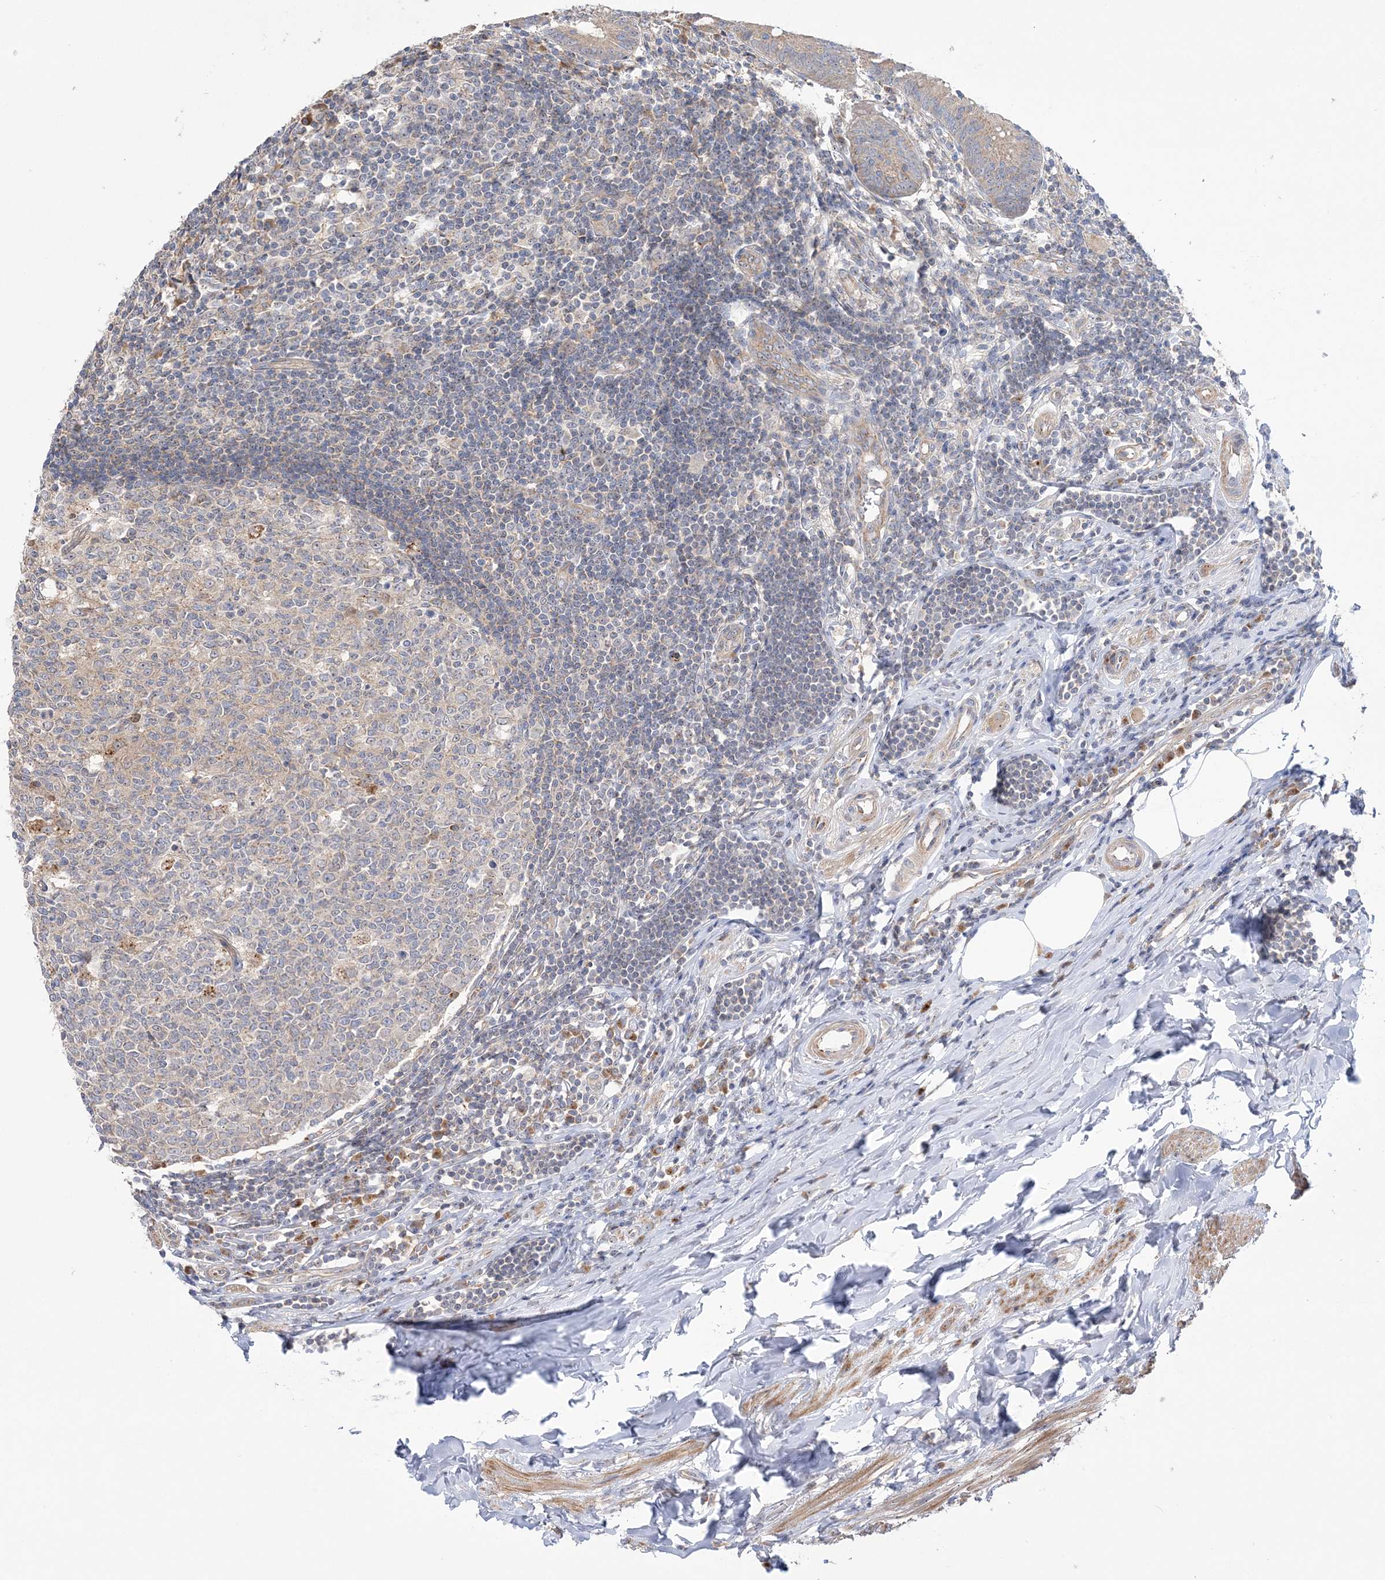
{"staining": {"intensity": "moderate", "quantity": ">75%", "location": "cytoplasmic/membranous"}, "tissue": "appendix", "cell_type": "Glandular cells", "image_type": "normal", "snomed": [{"axis": "morphology", "description": "Normal tissue, NOS"}, {"axis": "topography", "description": "Appendix"}], "caption": "High-power microscopy captured an immunohistochemistry photomicrograph of unremarkable appendix, revealing moderate cytoplasmic/membranous staining in approximately >75% of glandular cells.", "gene": "MMADHC", "patient": {"sex": "female", "age": 54}}